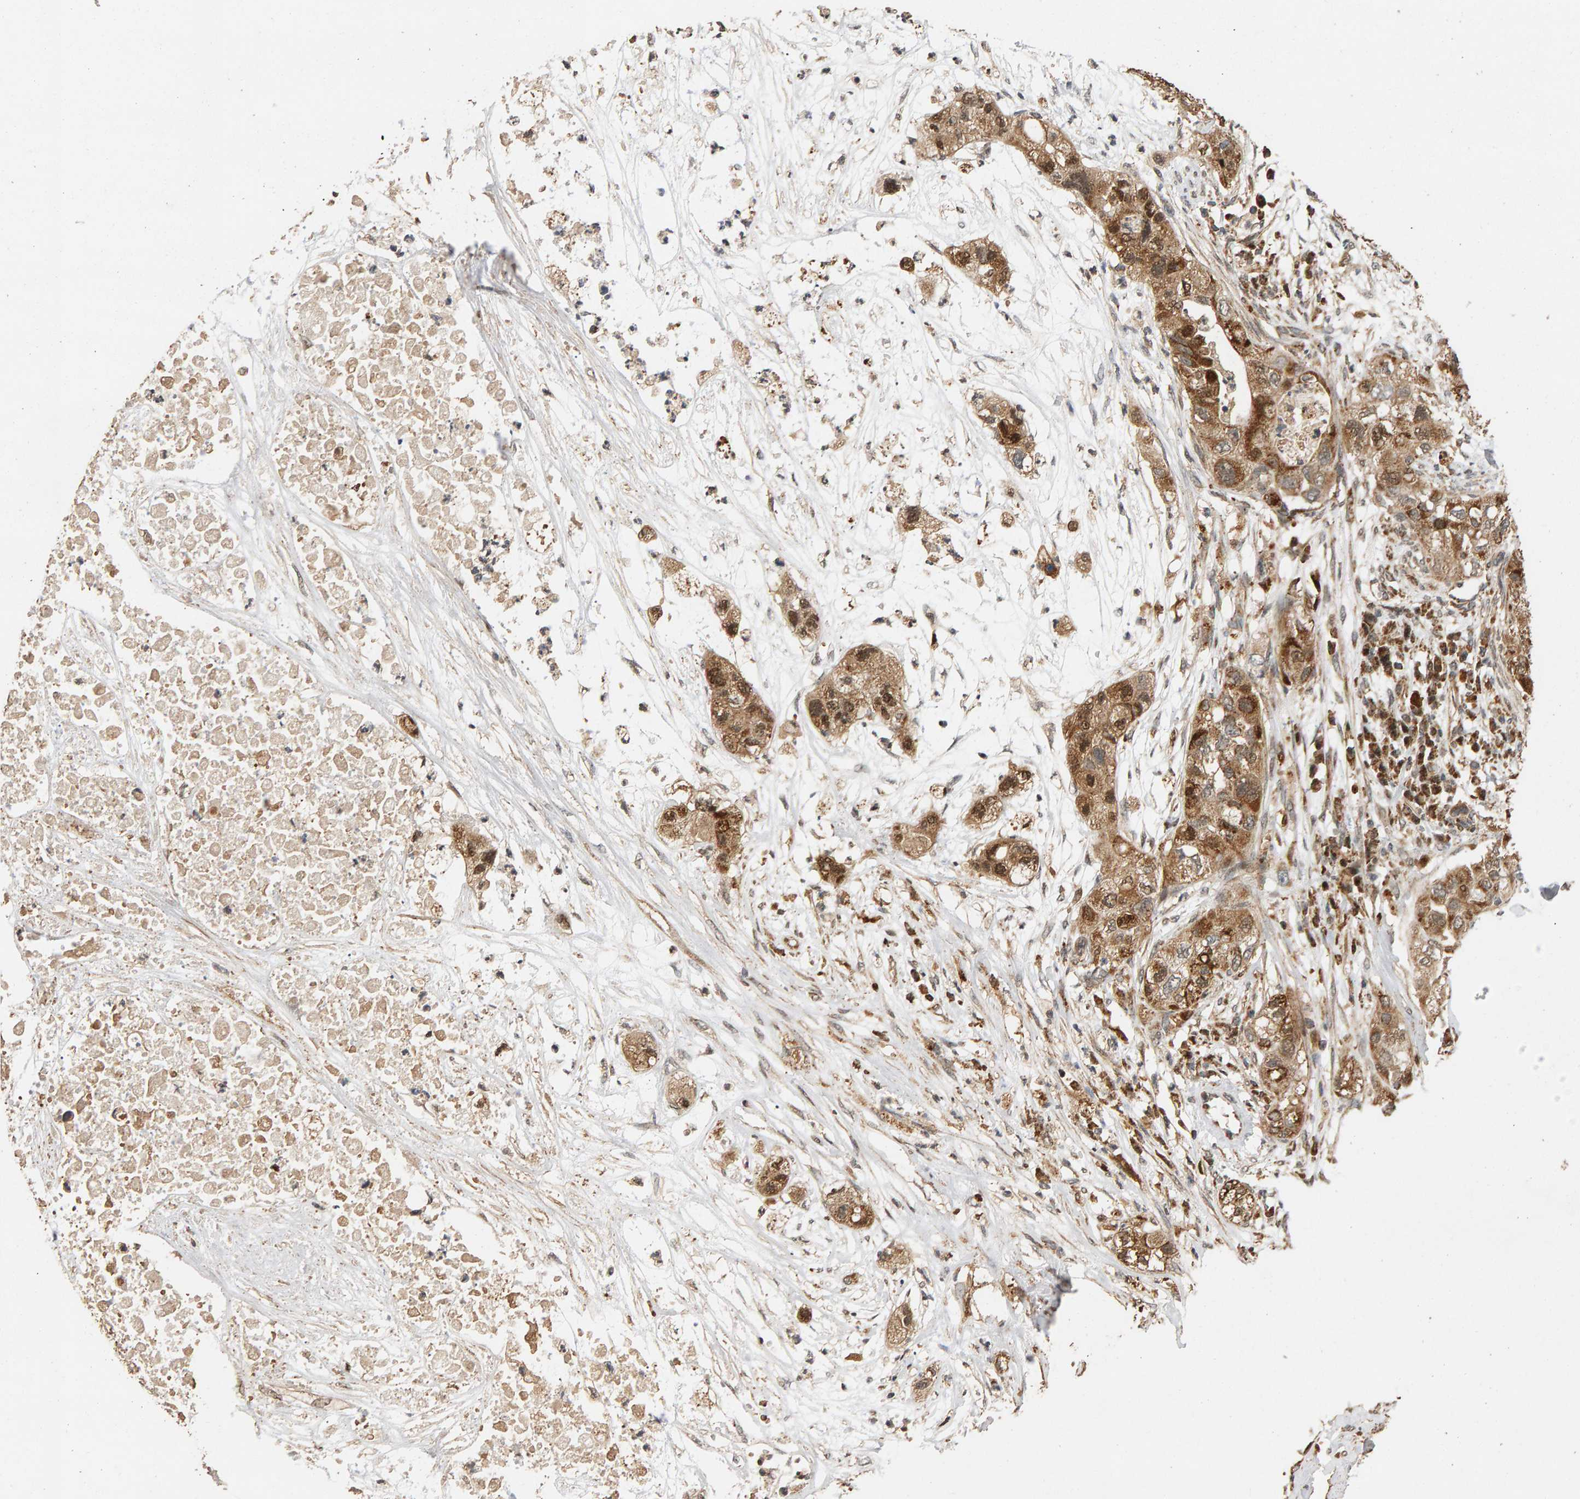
{"staining": {"intensity": "moderate", "quantity": ">75%", "location": "cytoplasmic/membranous,nuclear"}, "tissue": "pancreatic cancer", "cell_type": "Tumor cells", "image_type": "cancer", "snomed": [{"axis": "morphology", "description": "Adenocarcinoma, NOS"}, {"axis": "topography", "description": "Pancreas"}], "caption": "The immunohistochemical stain labels moderate cytoplasmic/membranous and nuclear expression in tumor cells of pancreatic adenocarcinoma tissue.", "gene": "GSTK1", "patient": {"sex": "female", "age": 78}}